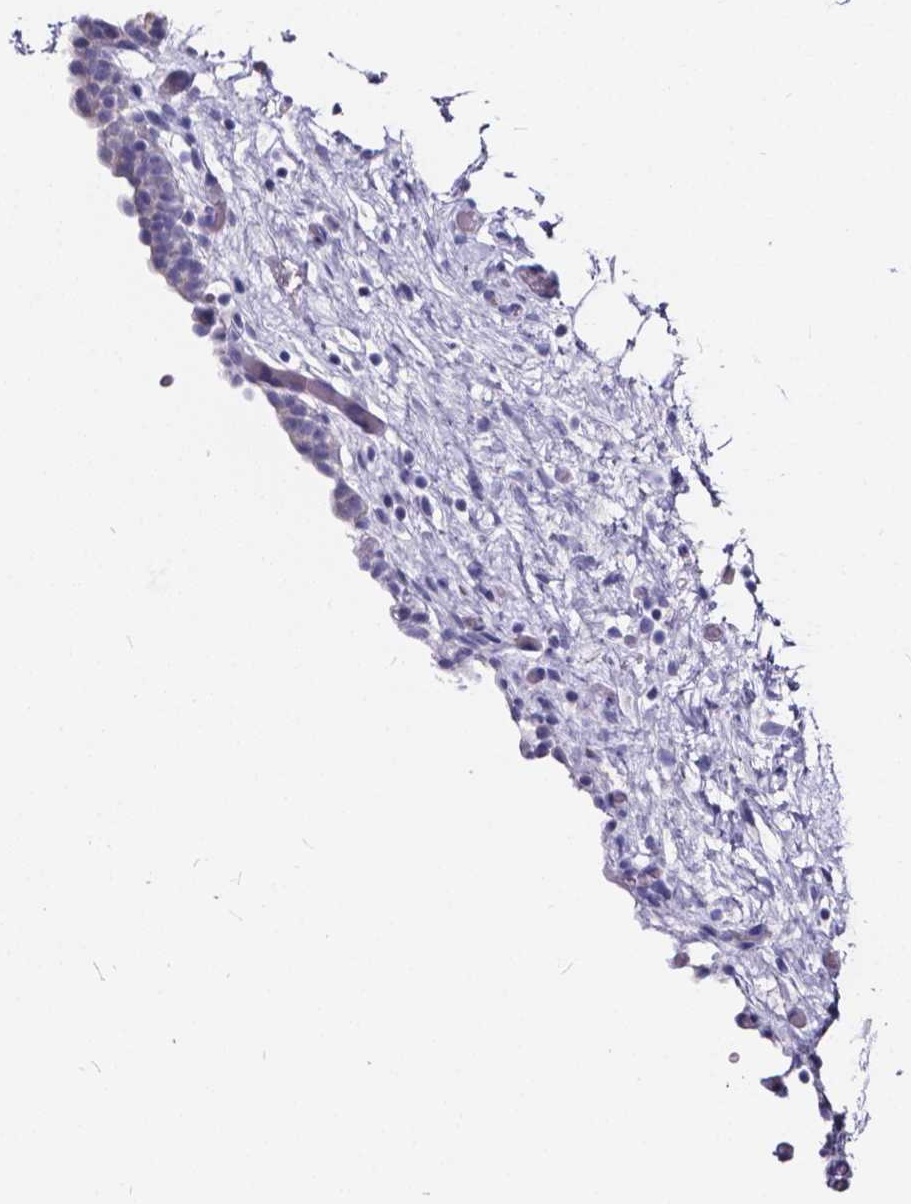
{"staining": {"intensity": "negative", "quantity": "none", "location": "none"}, "tissue": "urinary bladder", "cell_type": "Urothelial cells", "image_type": "normal", "snomed": [{"axis": "morphology", "description": "Normal tissue, NOS"}, {"axis": "topography", "description": "Urinary bladder"}], "caption": "The immunohistochemistry (IHC) photomicrograph has no significant expression in urothelial cells of urinary bladder.", "gene": "SPEF2", "patient": {"sex": "male", "age": 69}}